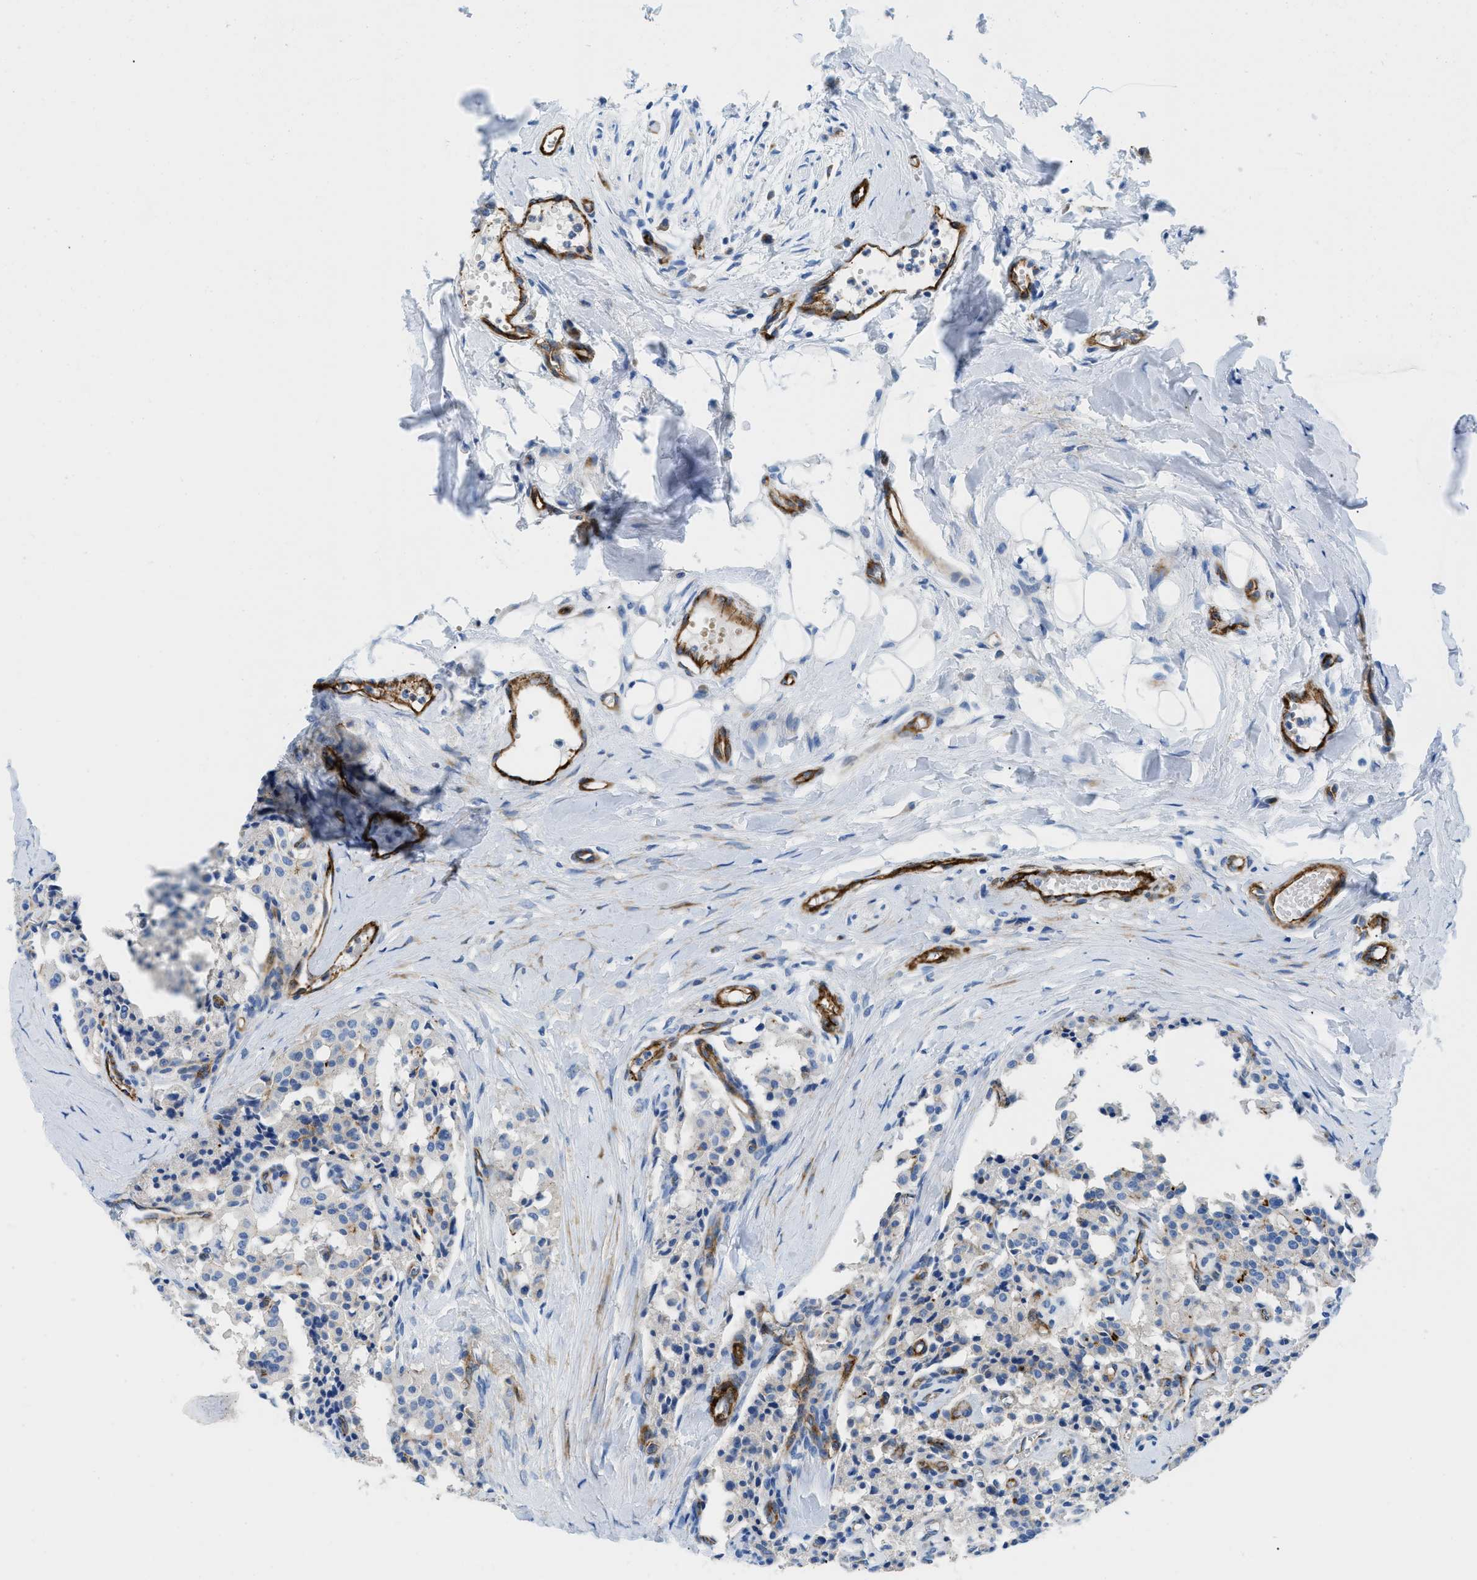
{"staining": {"intensity": "negative", "quantity": "none", "location": "none"}, "tissue": "carcinoid", "cell_type": "Tumor cells", "image_type": "cancer", "snomed": [{"axis": "morphology", "description": "Carcinoid, malignant, NOS"}, {"axis": "topography", "description": "Lung"}], "caption": "Human carcinoid (malignant) stained for a protein using IHC exhibits no positivity in tumor cells.", "gene": "CUTA", "patient": {"sex": "male", "age": 30}}